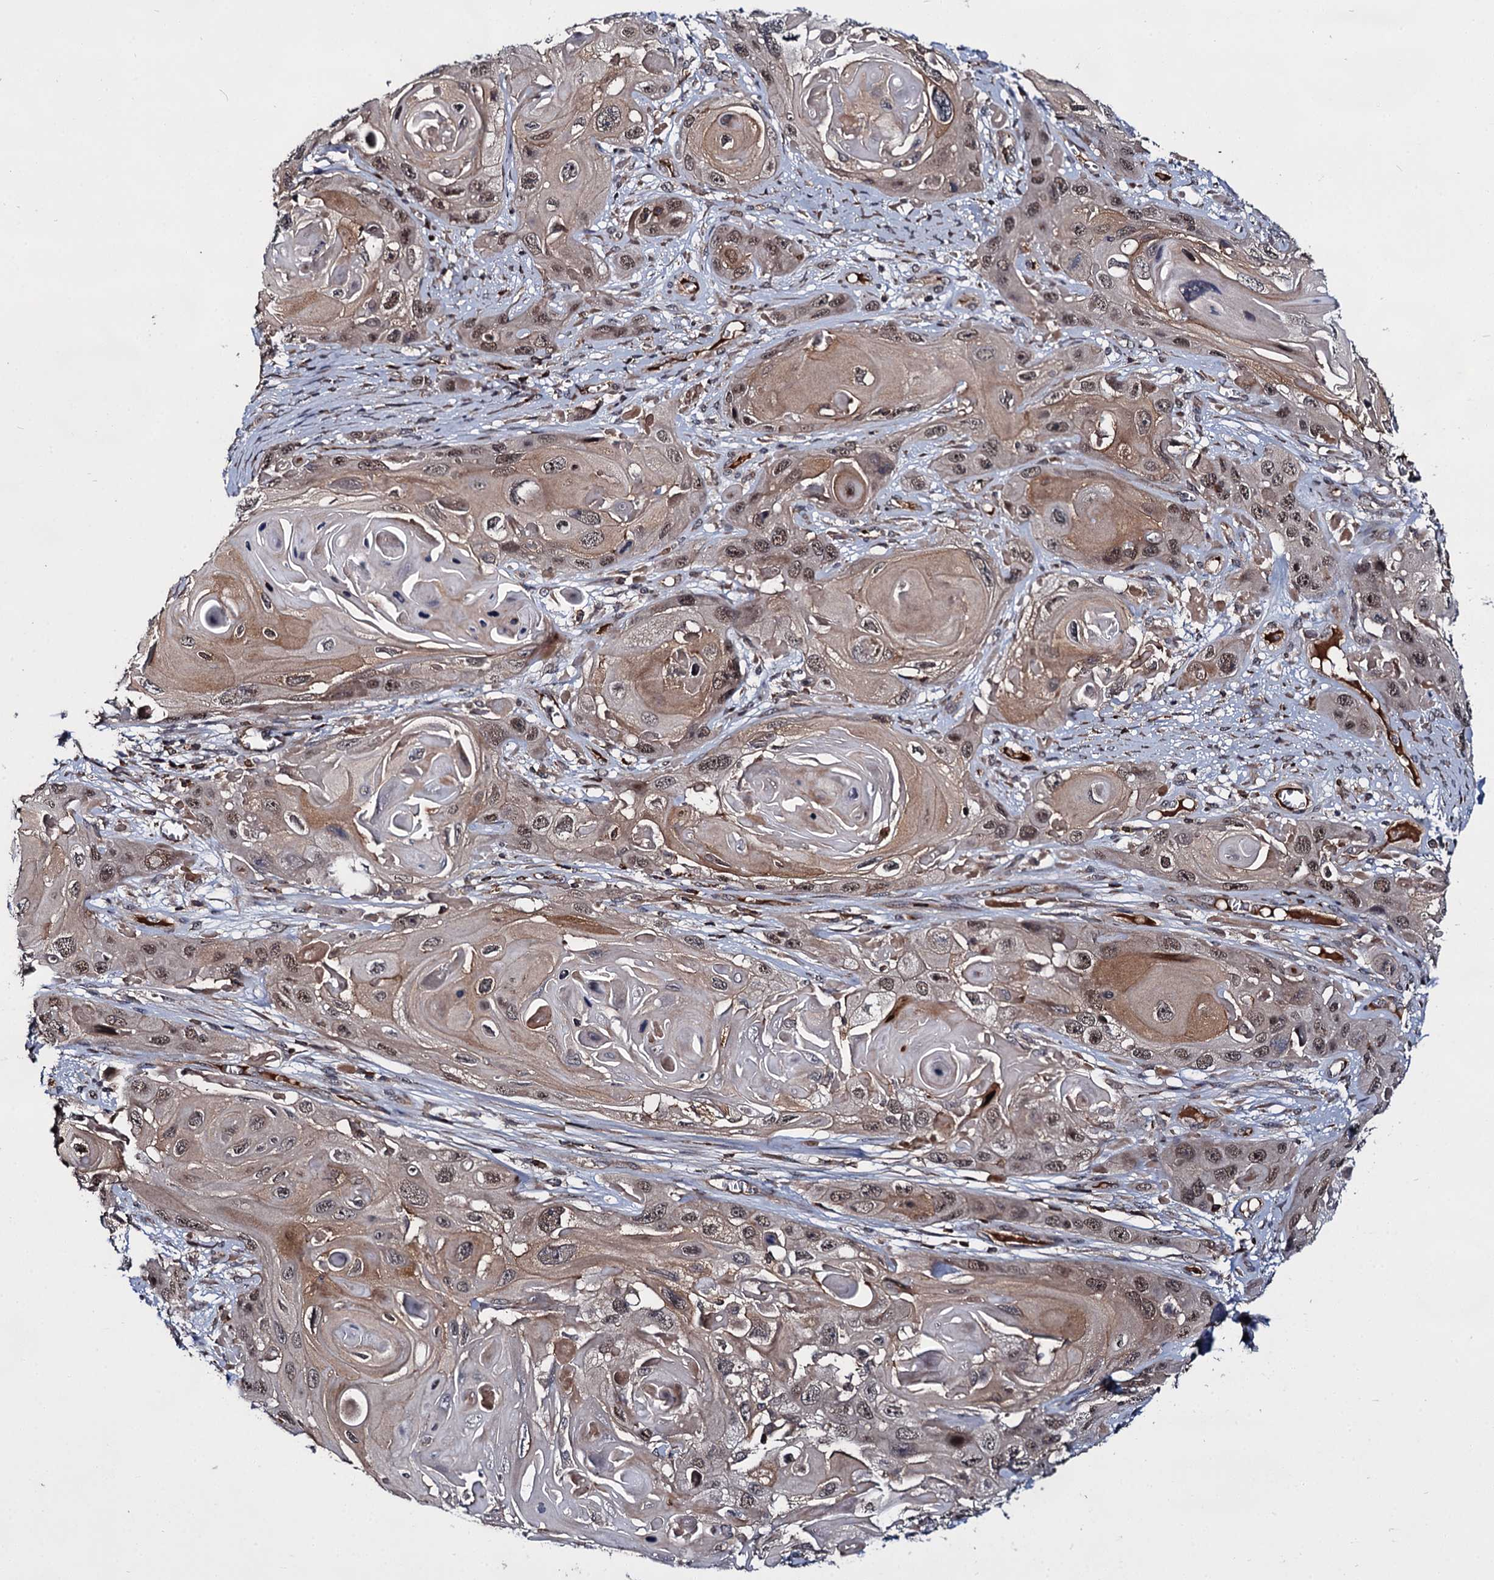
{"staining": {"intensity": "weak", "quantity": ">75%", "location": "nuclear"}, "tissue": "skin cancer", "cell_type": "Tumor cells", "image_type": "cancer", "snomed": [{"axis": "morphology", "description": "Squamous cell carcinoma, NOS"}, {"axis": "topography", "description": "Skin"}], "caption": "Weak nuclear protein staining is present in approximately >75% of tumor cells in skin cancer (squamous cell carcinoma). (DAB = brown stain, brightfield microscopy at high magnification).", "gene": "ABLIM1", "patient": {"sex": "male", "age": 55}}